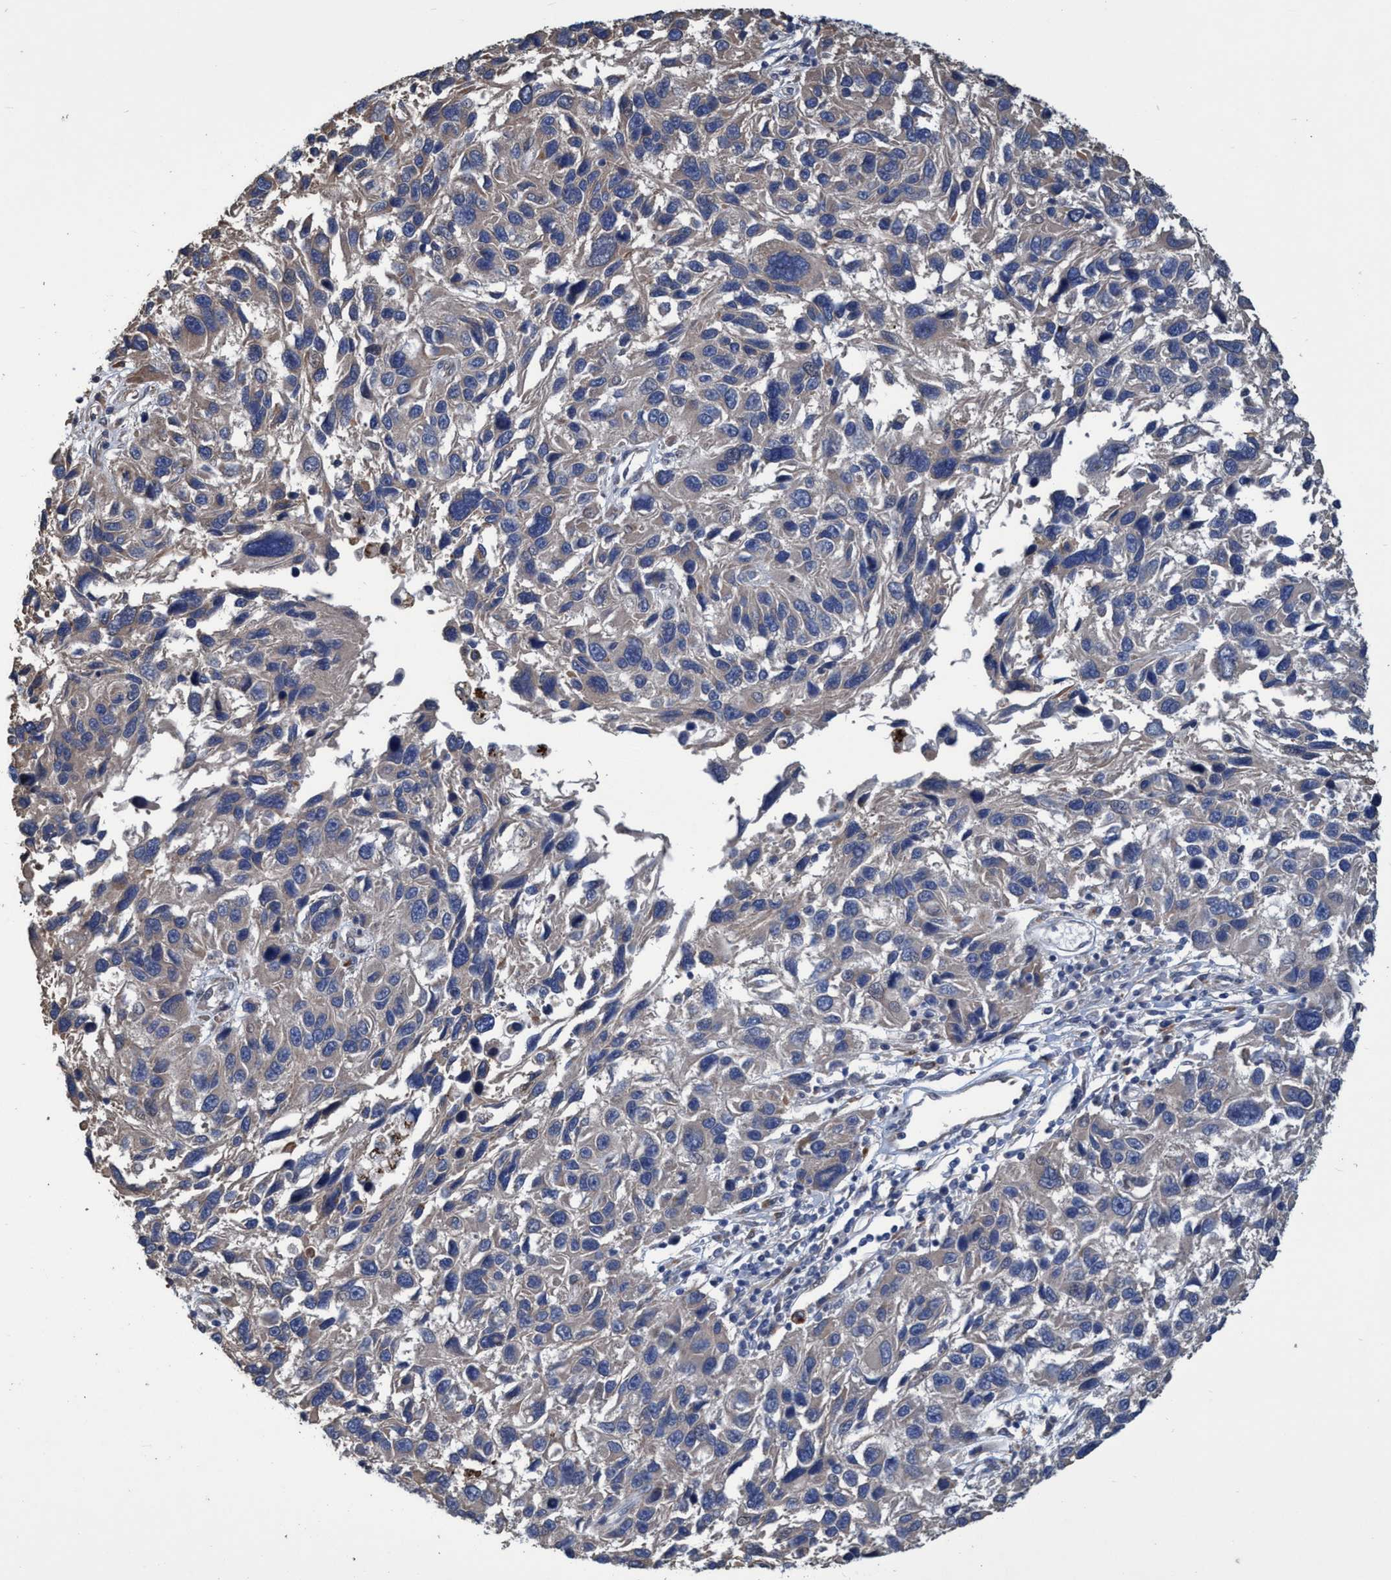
{"staining": {"intensity": "negative", "quantity": "none", "location": "none"}, "tissue": "melanoma", "cell_type": "Tumor cells", "image_type": "cancer", "snomed": [{"axis": "morphology", "description": "Malignant melanoma, NOS"}, {"axis": "topography", "description": "Skin"}], "caption": "Immunohistochemical staining of malignant melanoma shows no significant expression in tumor cells.", "gene": "BBS9", "patient": {"sex": "male", "age": 53}}